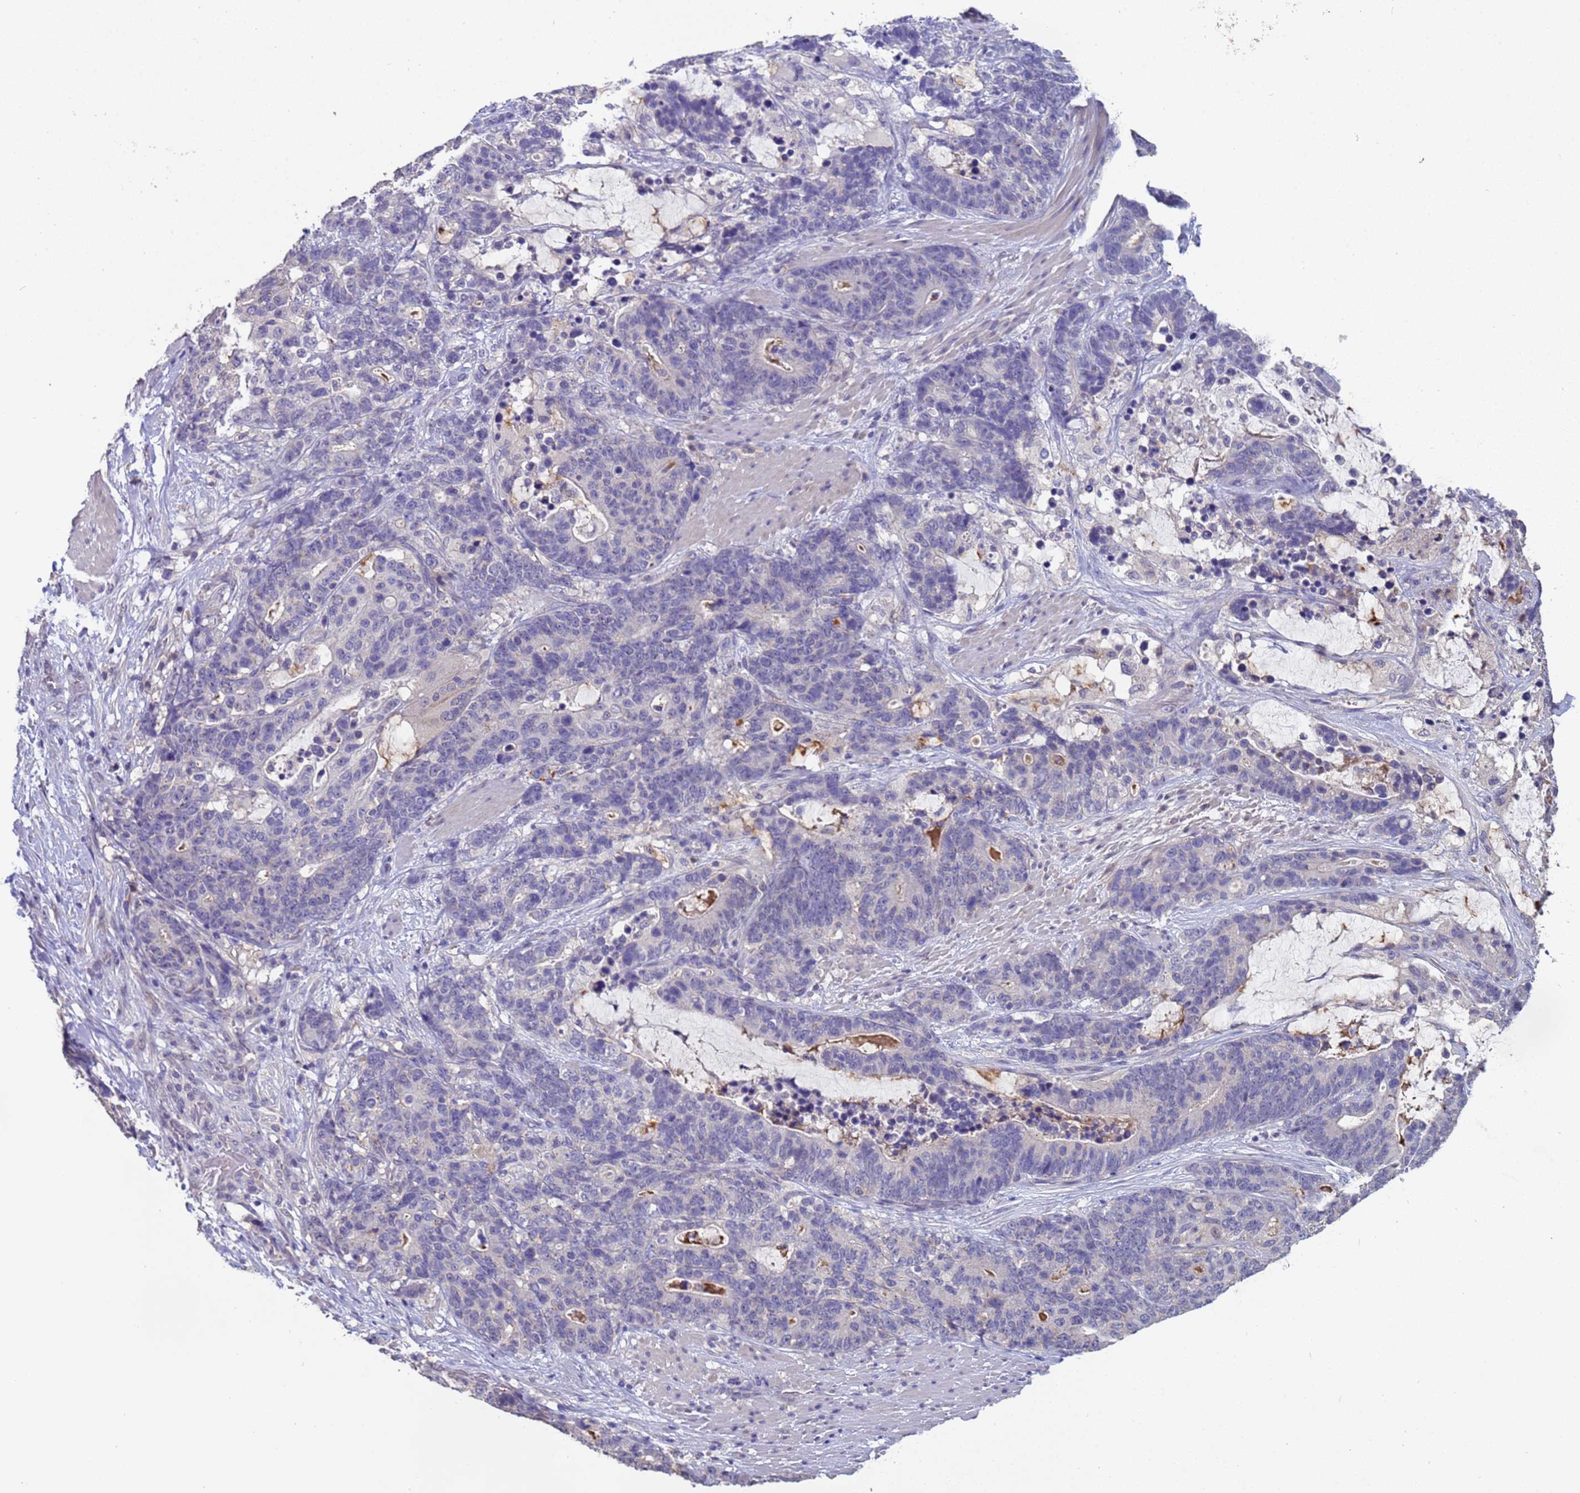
{"staining": {"intensity": "negative", "quantity": "none", "location": "none"}, "tissue": "stomach cancer", "cell_type": "Tumor cells", "image_type": "cancer", "snomed": [{"axis": "morphology", "description": "Adenocarcinoma, NOS"}, {"axis": "topography", "description": "Stomach"}], "caption": "Immunohistochemical staining of adenocarcinoma (stomach) displays no significant positivity in tumor cells.", "gene": "ZNF248", "patient": {"sex": "female", "age": 76}}